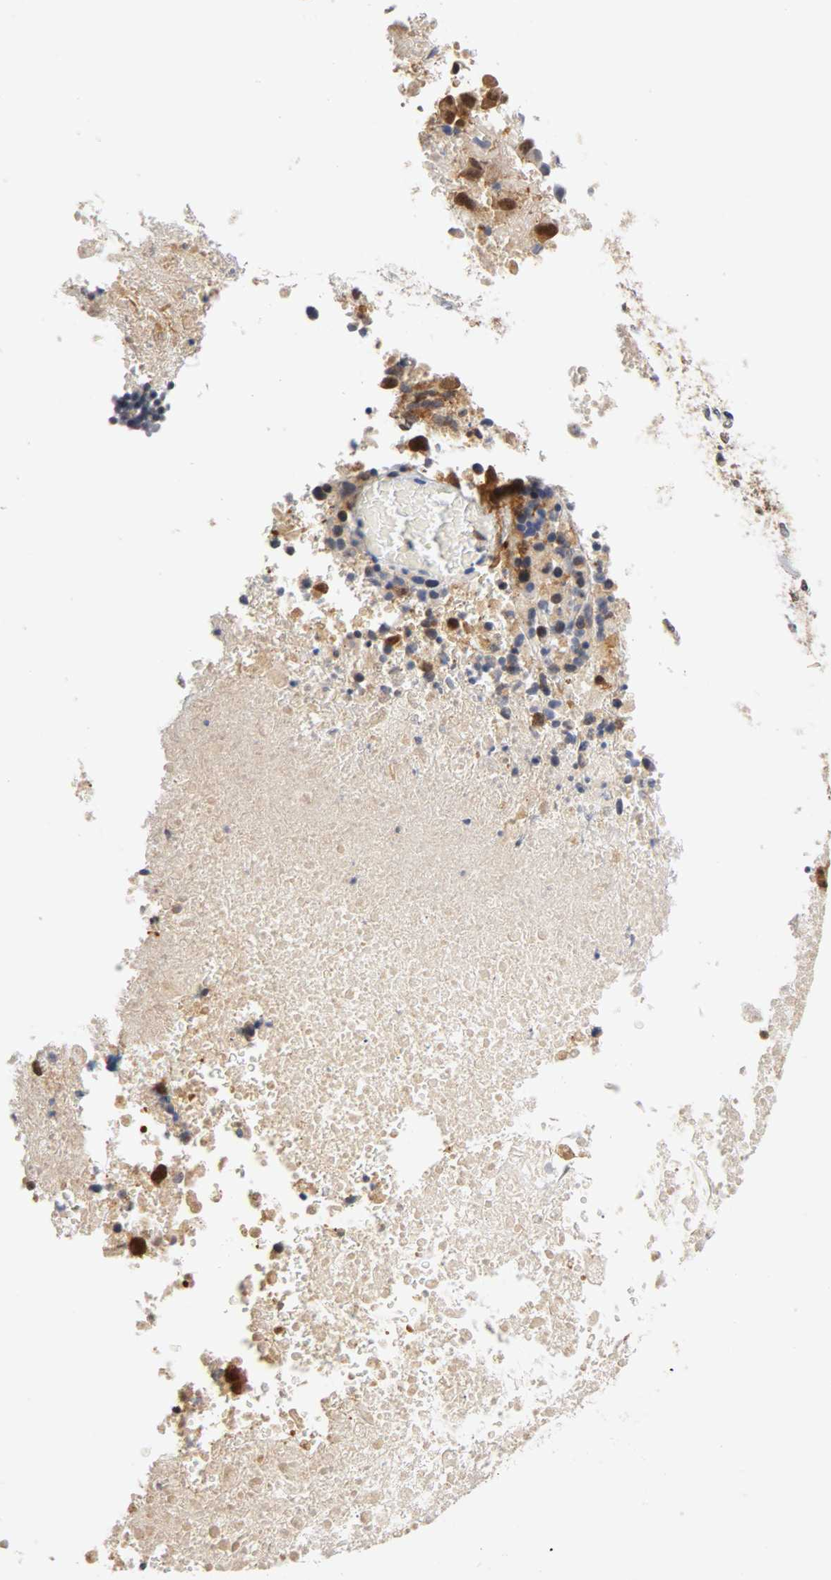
{"staining": {"intensity": "strong", "quantity": ">75%", "location": "cytoplasmic/membranous,nuclear"}, "tissue": "melanoma", "cell_type": "Tumor cells", "image_type": "cancer", "snomed": [{"axis": "morphology", "description": "Malignant melanoma, Metastatic site"}, {"axis": "topography", "description": "Cerebral cortex"}], "caption": "Protein positivity by immunohistochemistry shows strong cytoplasmic/membranous and nuclear expression in approximately >75% of tumor cells in melanoma.", "gene": "UBE2M", "patient": {"sex": "female", "age": 52}}